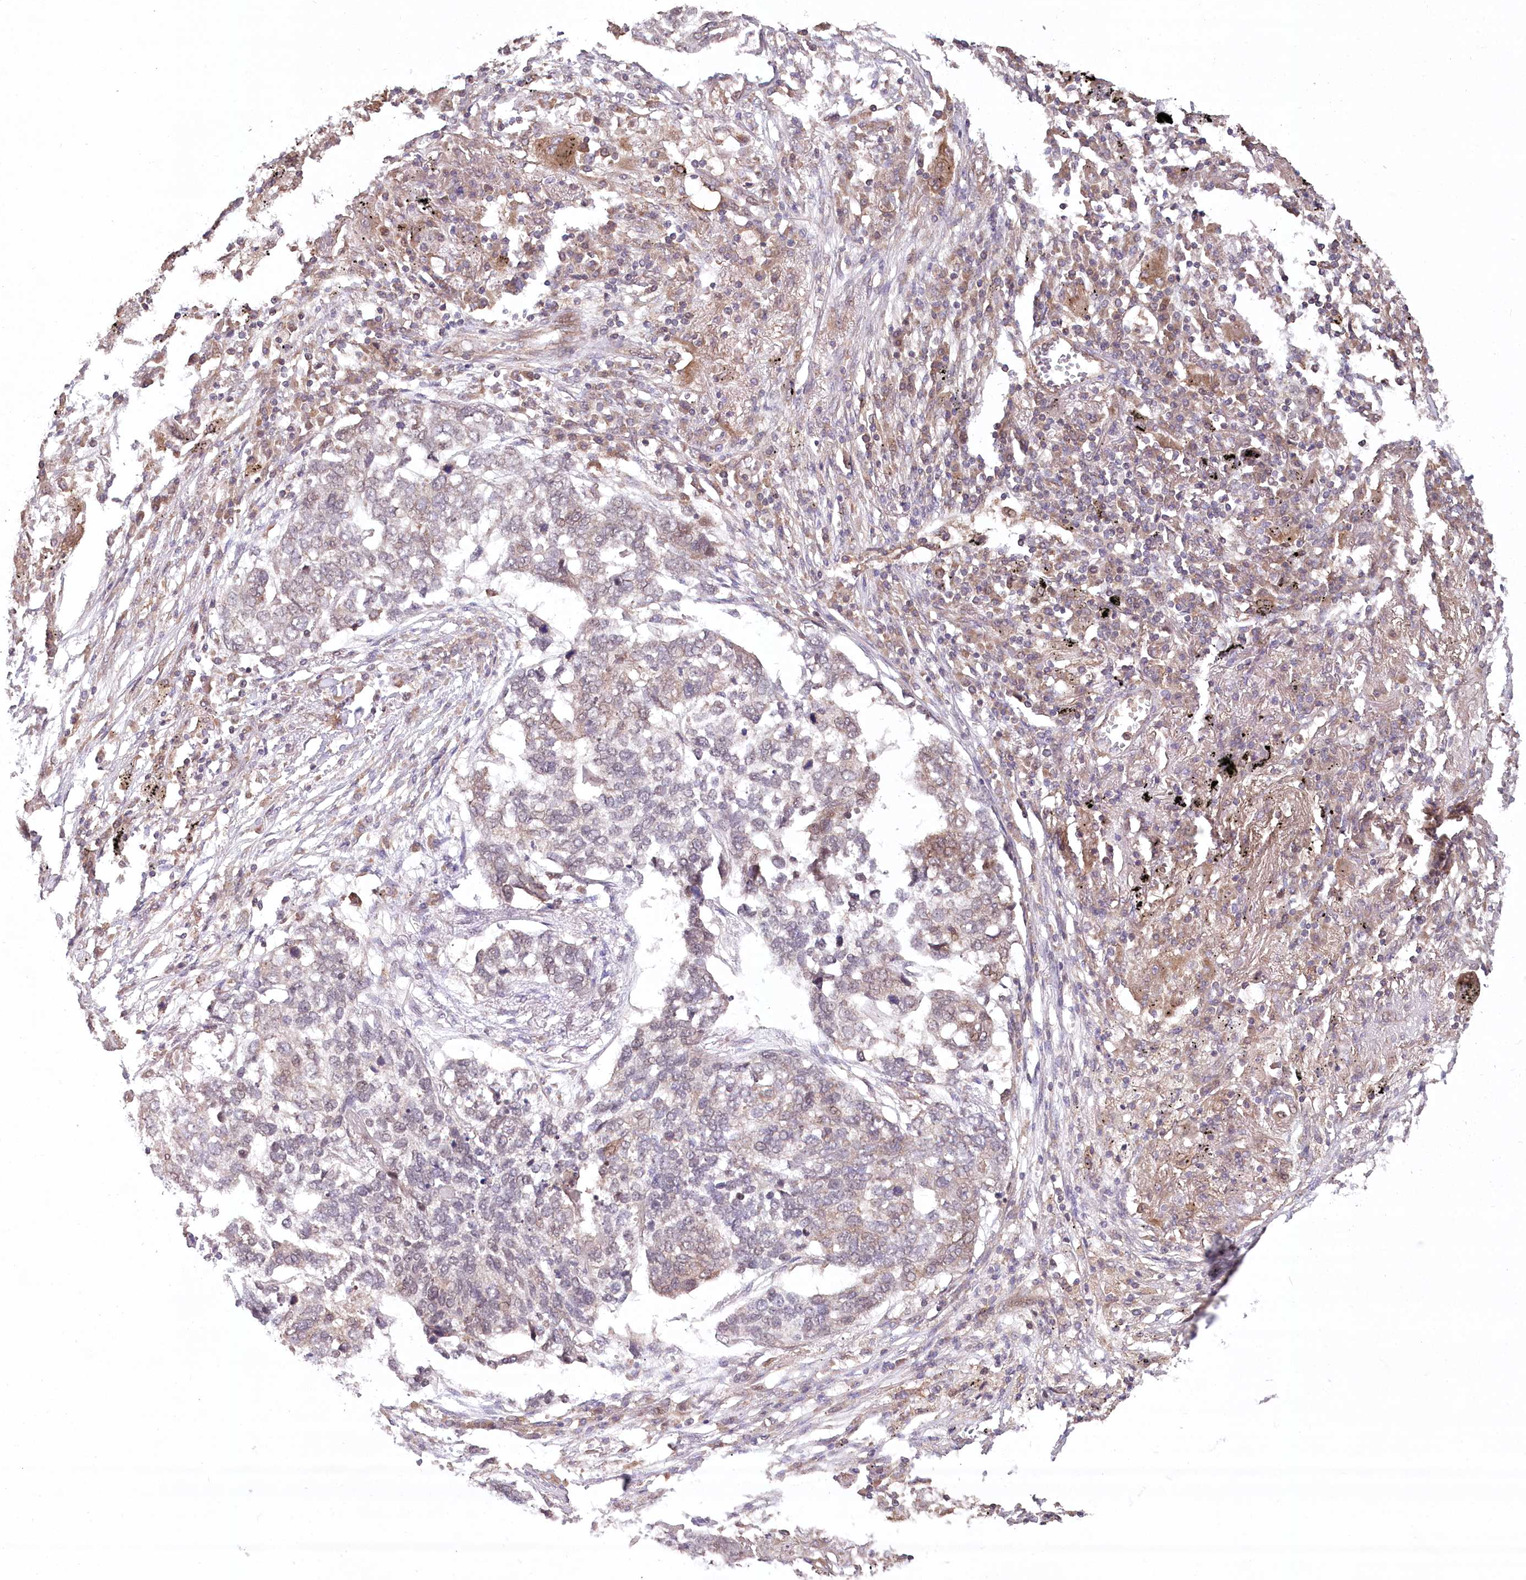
{"staining": {"intensity": "negative", "quantity": "none", "location": "none"}, "tissue": "lung cancer", "cell_type": "Tumor cells", "image_type": "cancer", "snomed": [{"axis": "morphology", "description": "Squamous cell carcinoma, NOS"}, {"axis": "topography", "description": "Lung"}], "caption": "A micrograph of squamous cell carcinoma (lung) stained for a protein reveals no brown staining in tumor cells.", "gene": "PPP1R21", "patient": {"sex": "female", "age": 63}}